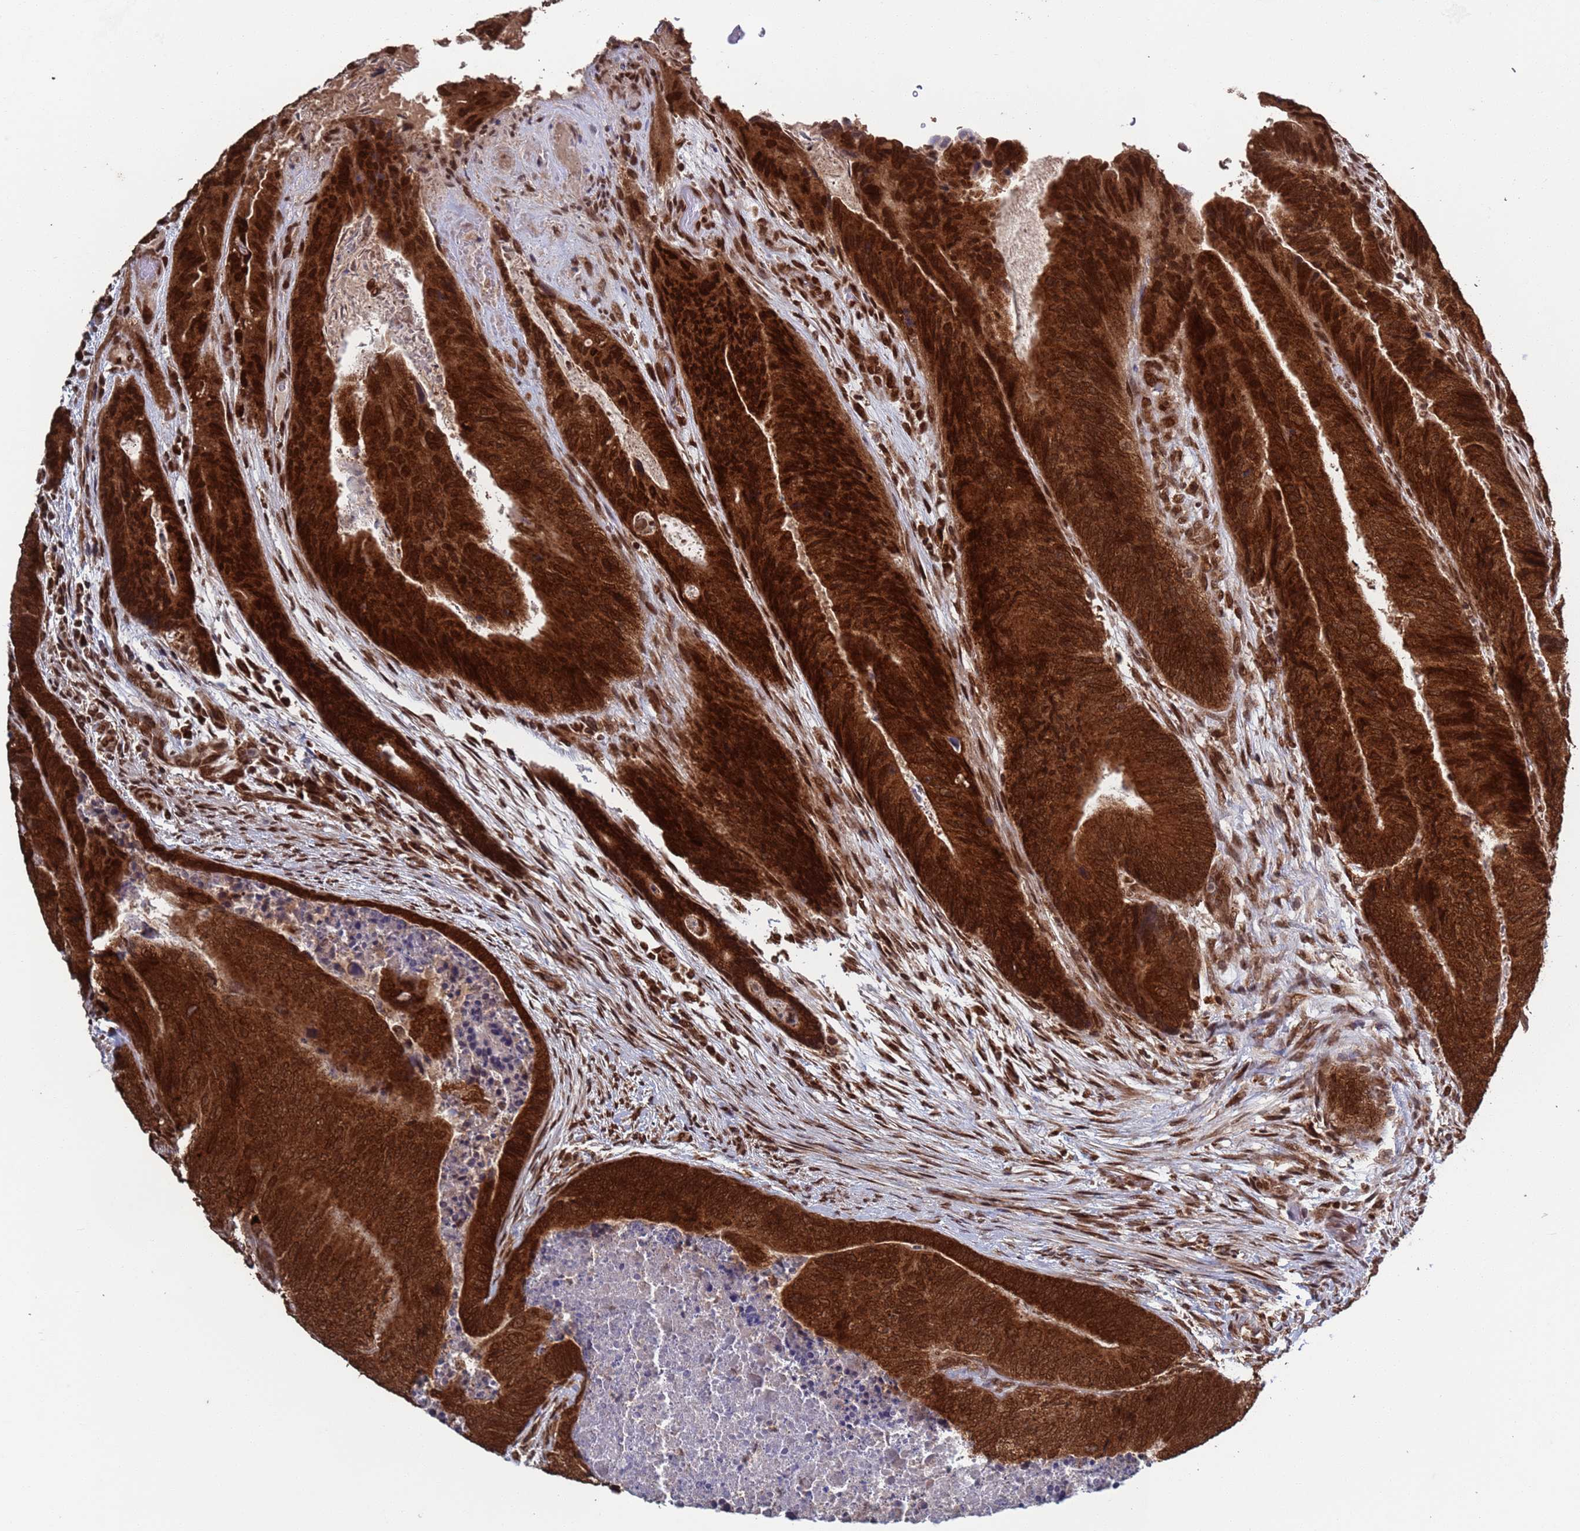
{"staining": {"intensity": "strong", "quantity": ">75%", "location": "cytoplasmic/membranous,nuclear"}, "tissue": "colorectal cancer", "cell_type": "Tumor cells", "image_type": "cancer", "snomed": [{"axis": "morphology", "description": "Adenocarcinoma, NOS"}, {"axis": "topography", "description": "Colon"}], "caption": "Tumor cells exhibit high levels of strong cytoplasmic/membranous and nuclear expression in about >75% of cells in adenocarcinoma (colorectal).", "gene": "FUBP3", "patient": {"sex": "female", "age": 67}}